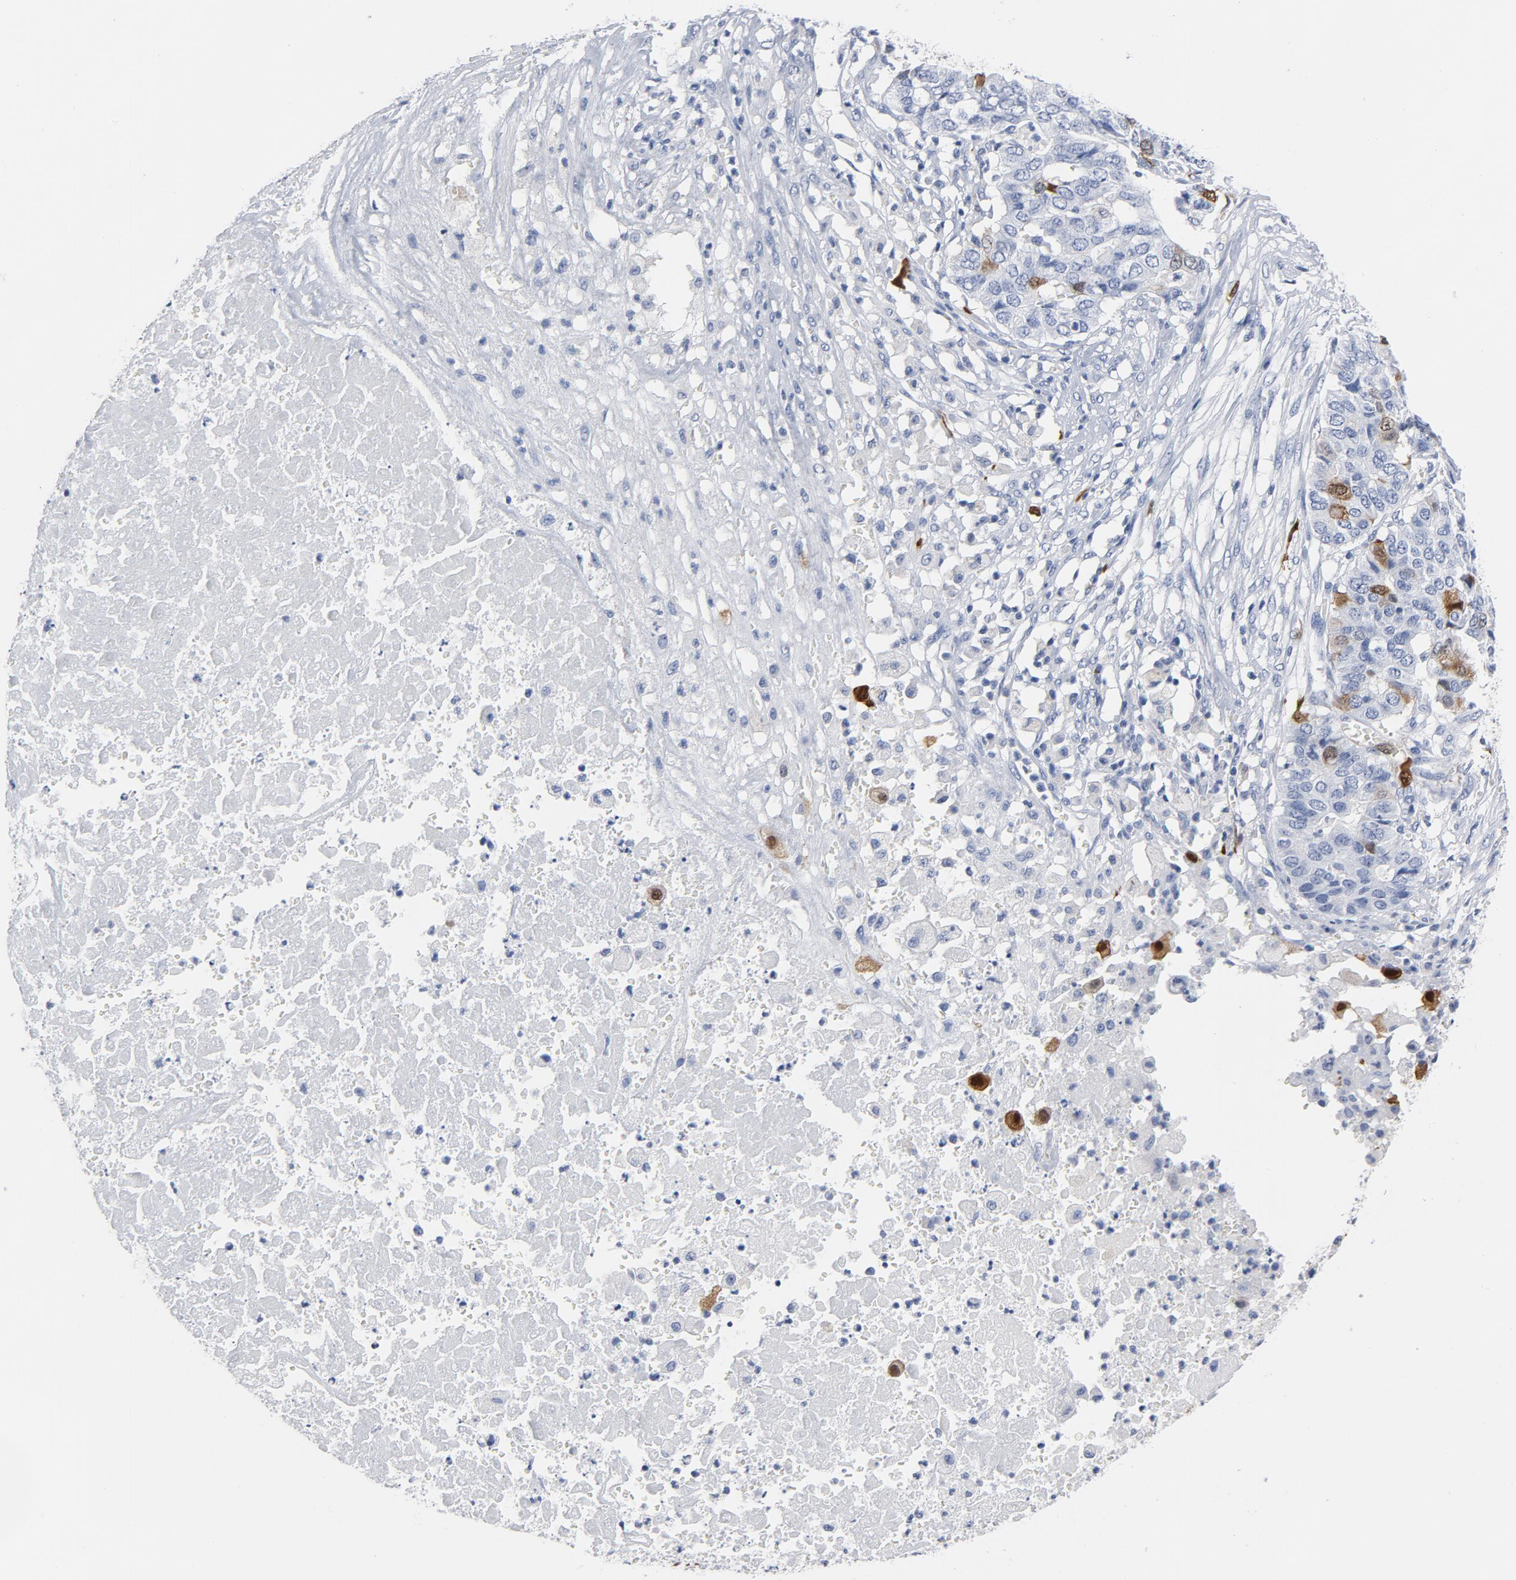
{"staining": {"intensity": "moderate", "quantity": "<25%", "location": "cytoplasmic/membranous,nuclear"}, "tissue": "pancreatic cancer", "cell_type": "Tumor cells", "image_type": "cancer", "snomed": [{"axis": "morphology", "description": "Adenocarcinoma, NOS"}, {"axis": "topography", "description": "Pancreas"}], "caption": "Immunohistochemistry (IHC) image of adenocarcinoma (pancreatic) stained for a protein (brown), which demonstrates low levels of moderate cytoplasmic/membranous and nuclear positivity in about <25% of tumor cells.", "gene": "CDC20", "patient": {"sex": "male", "age": 50}}